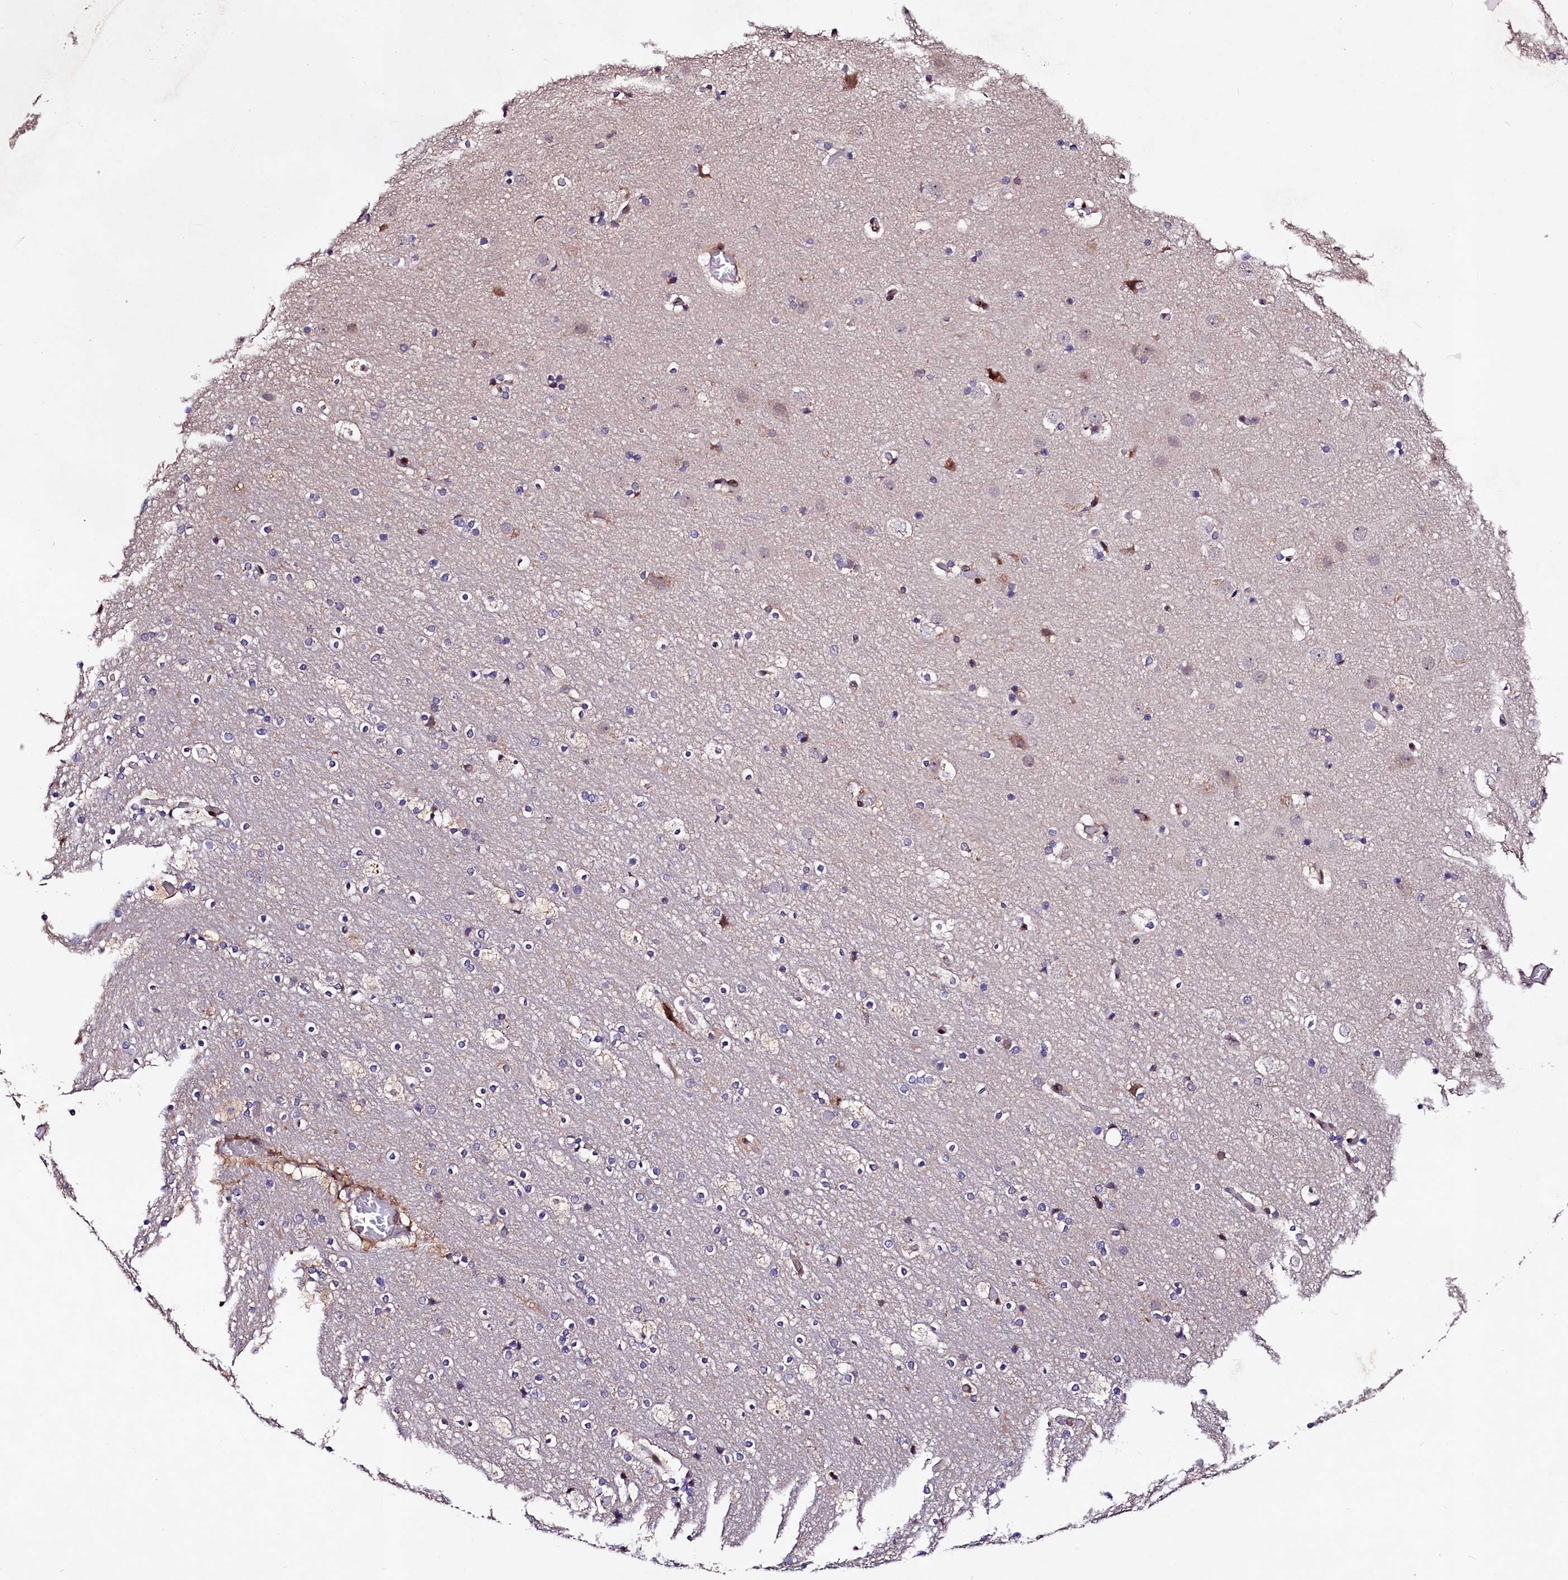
{"staining": {"intensity": "negative", "quantity": "none", "location": "none"}, "tissue": "cerebral cortex", "cell_type": "Endothelial cells", "image_type": "normal", "snomed": [{"axis": "morphology", "description": "Normal tissue, NOS"}, {"axis": "topography", "description": "Cerebral cortex"}], "caption": "Immunohistochemistry (IHC) of normal human cerebral cortex exhibits no staining in endothelial cells.", "gene": "C5orf15", "patient": {"sex": "male", "age": 57}}